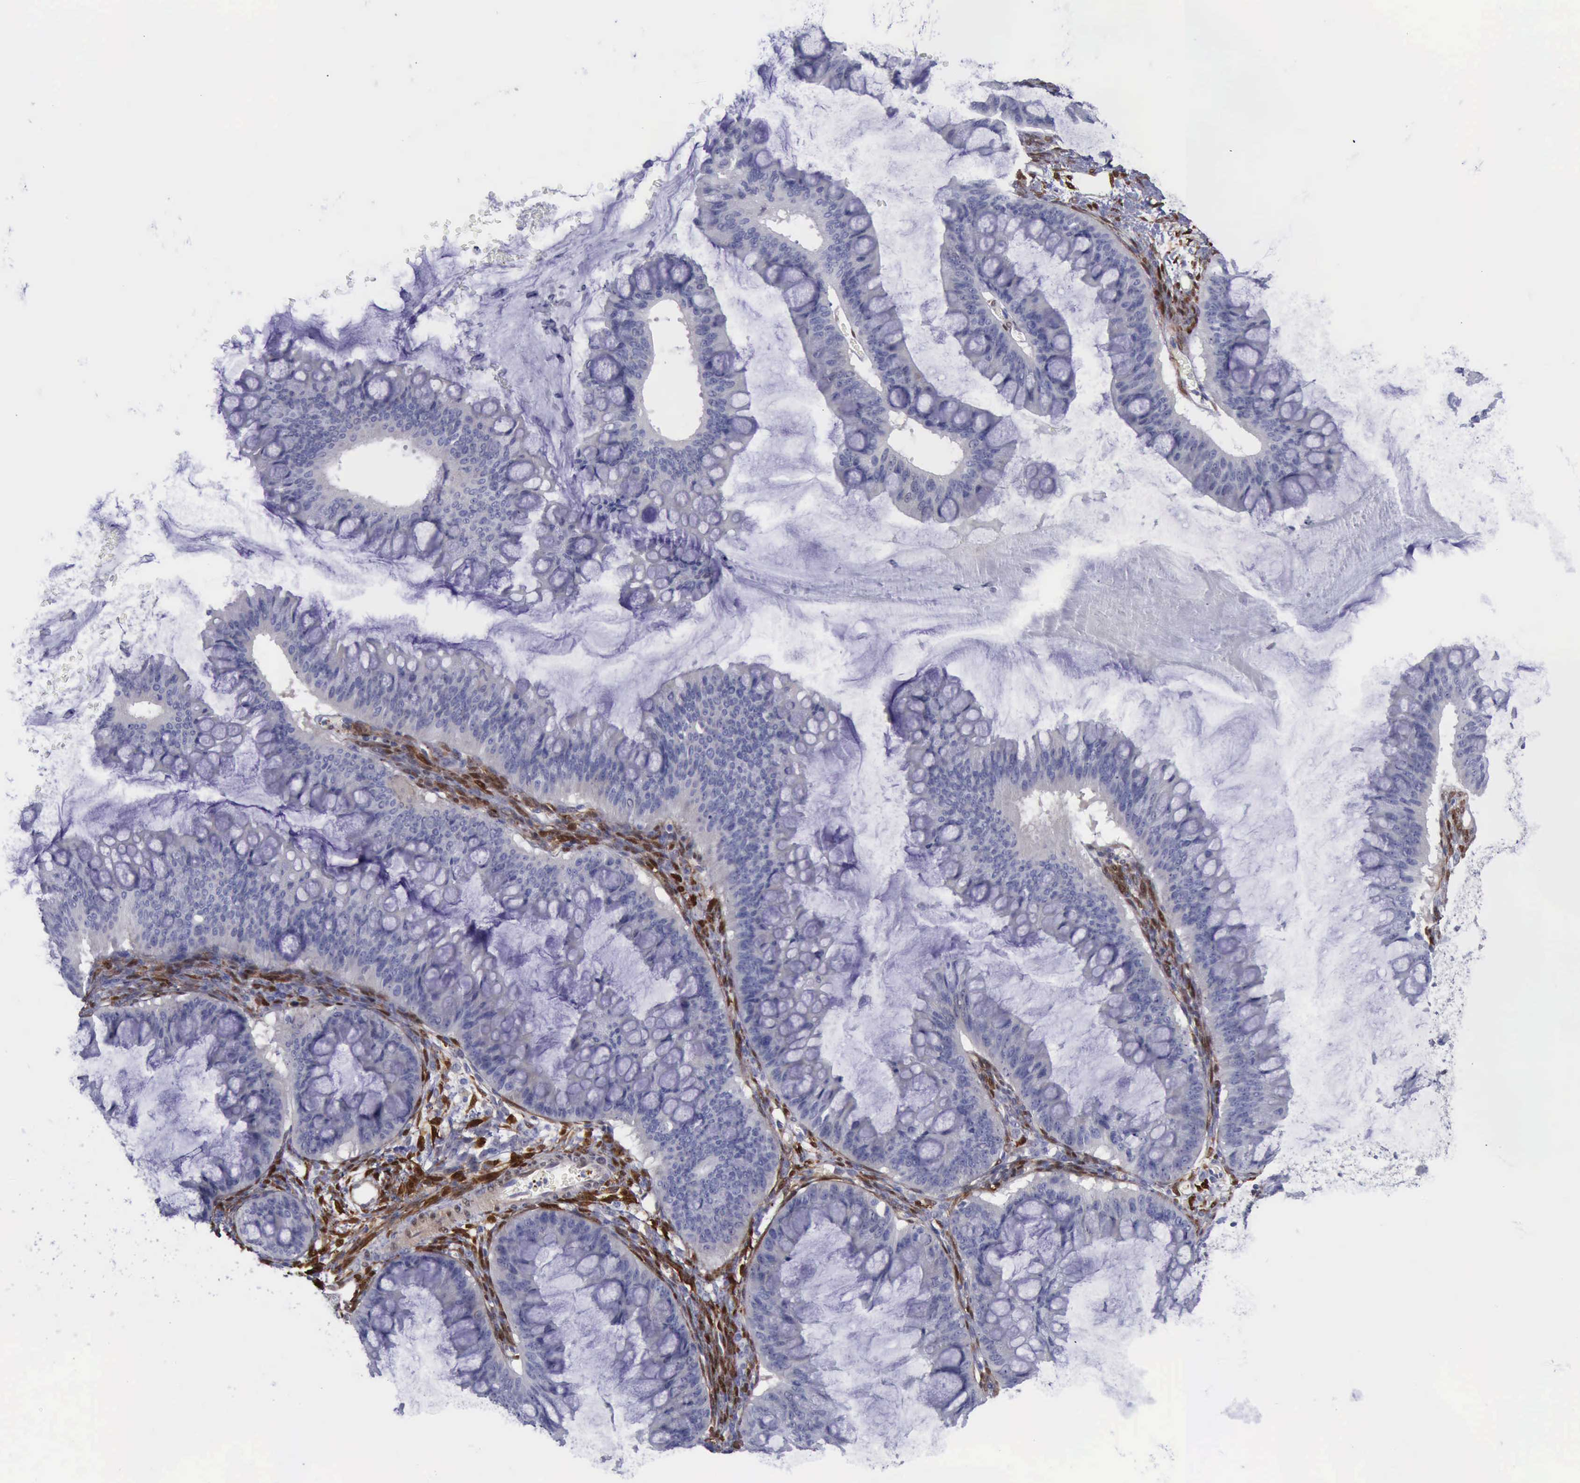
{"staining": {"intensity": "negative", "quantity": "none", "location": "none"}, "tissue": "ovarian cancer", "cell_type": "Tumor cells", "image_type": "cancer", "snomed": [{"axis": "morphology", "description": "Cystadenocarcinoma, mucinous, NOS"}, {"axis": "topography", "description": "Ovary"}], "caption": "IHC histopathology image of human ovarian cancer stained for a protein (brown), which exhibits no staining in tumor cells.", "gene": "FHL1", "patient": {"sex": "female", "age": 73}}